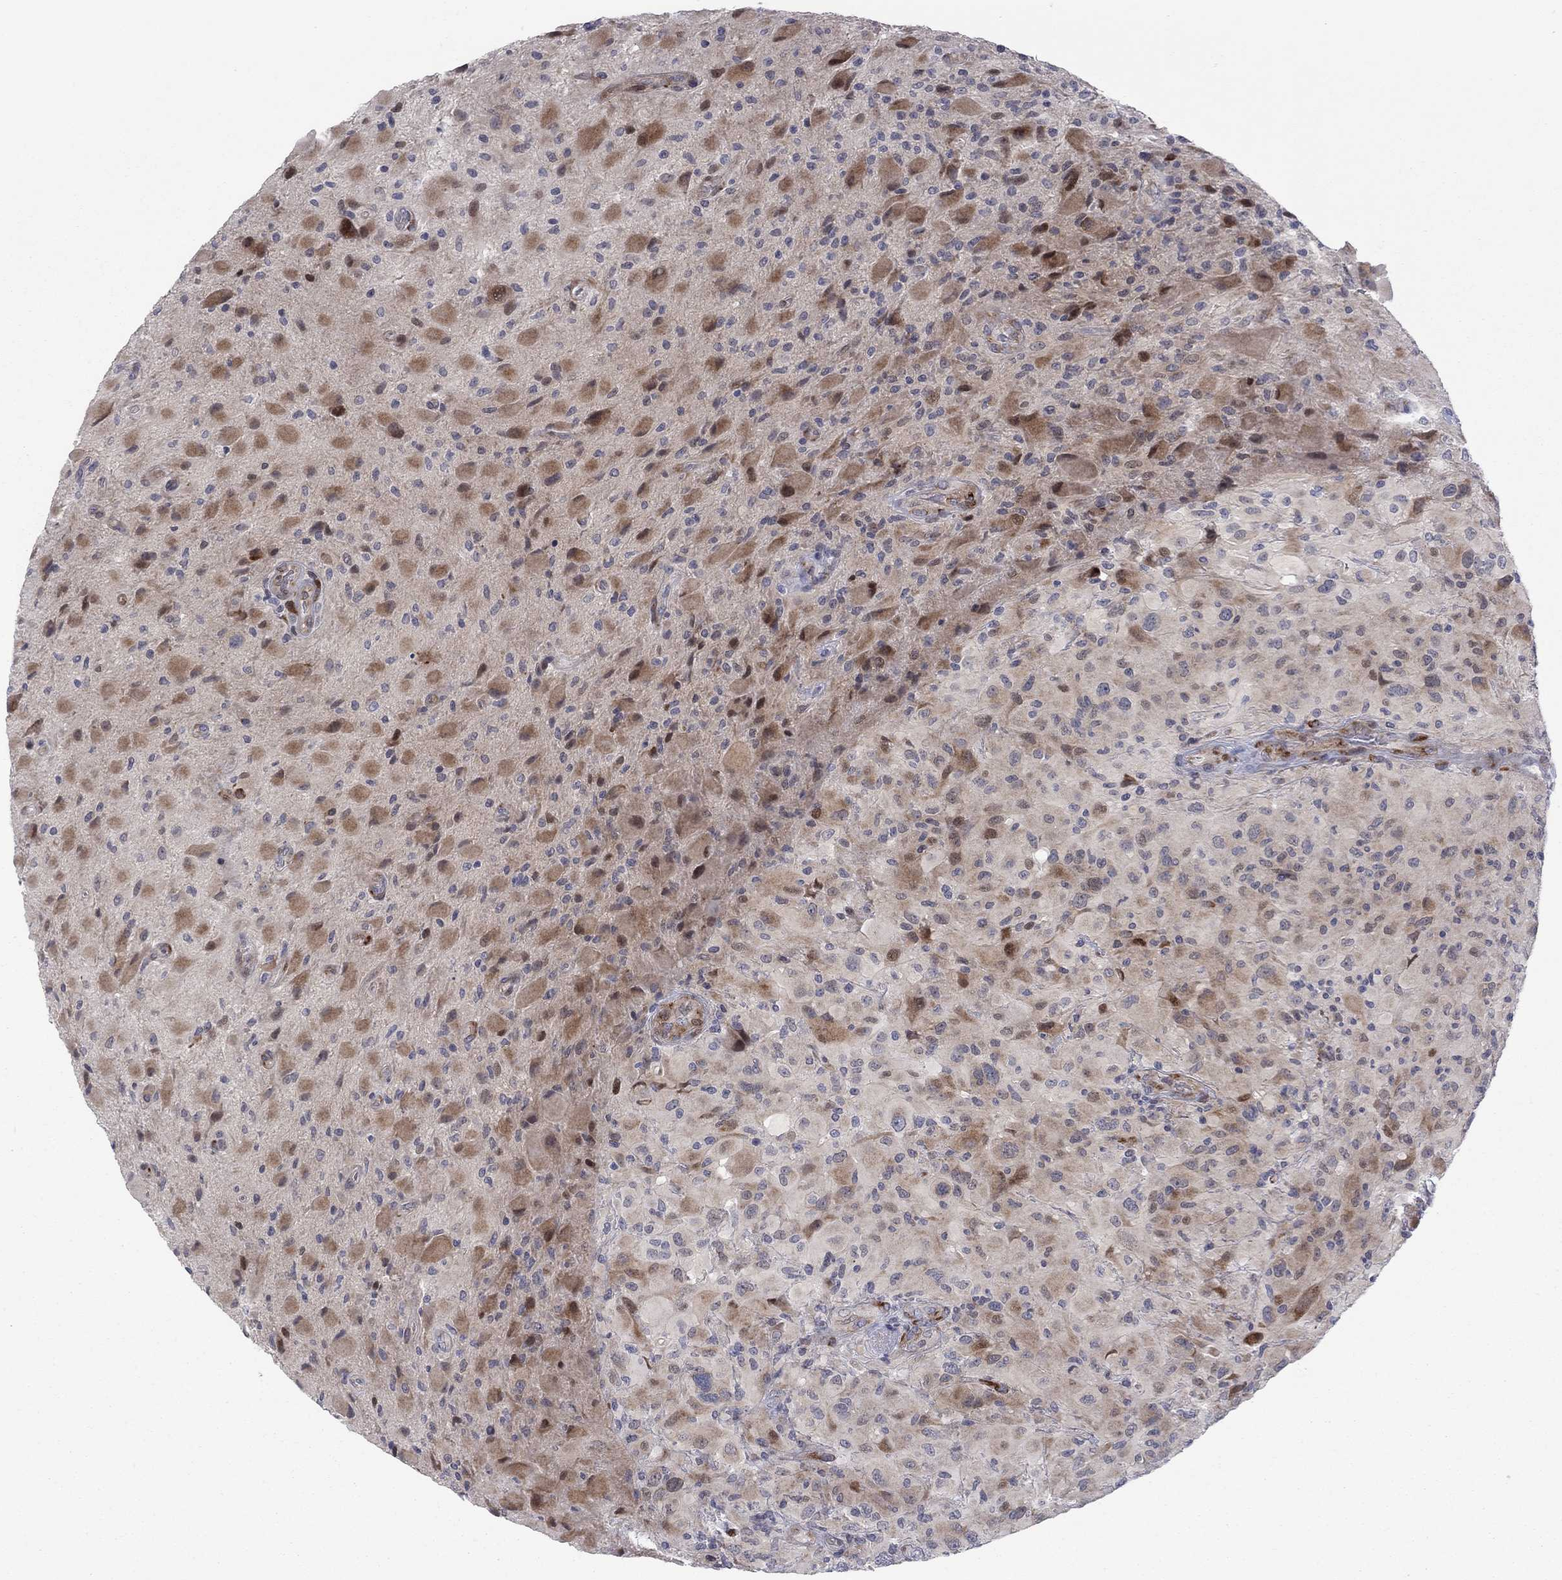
{"staining": {"intensity": "moderate", "quantity": "<25%", "location": "cytoplasmic/membranous"}, "tissue": "glioma", "cell_type": "Tumor cells", "image_type": "cancer", "snomed": [{"axis": "morphology", "description": "Glioma, malignant, High grade"}, {"axis": "topography", "description": "Cerebral cortex"}], "caption": "Approximately <25% of tumor cells in malignant glioma (high-grade) display moderate cytoplasmic/membranous protein staining as visualized by brown immunohistochemical staining.", "gene": "TTC21B", "patient": {"sex": "male", "age": 35}}